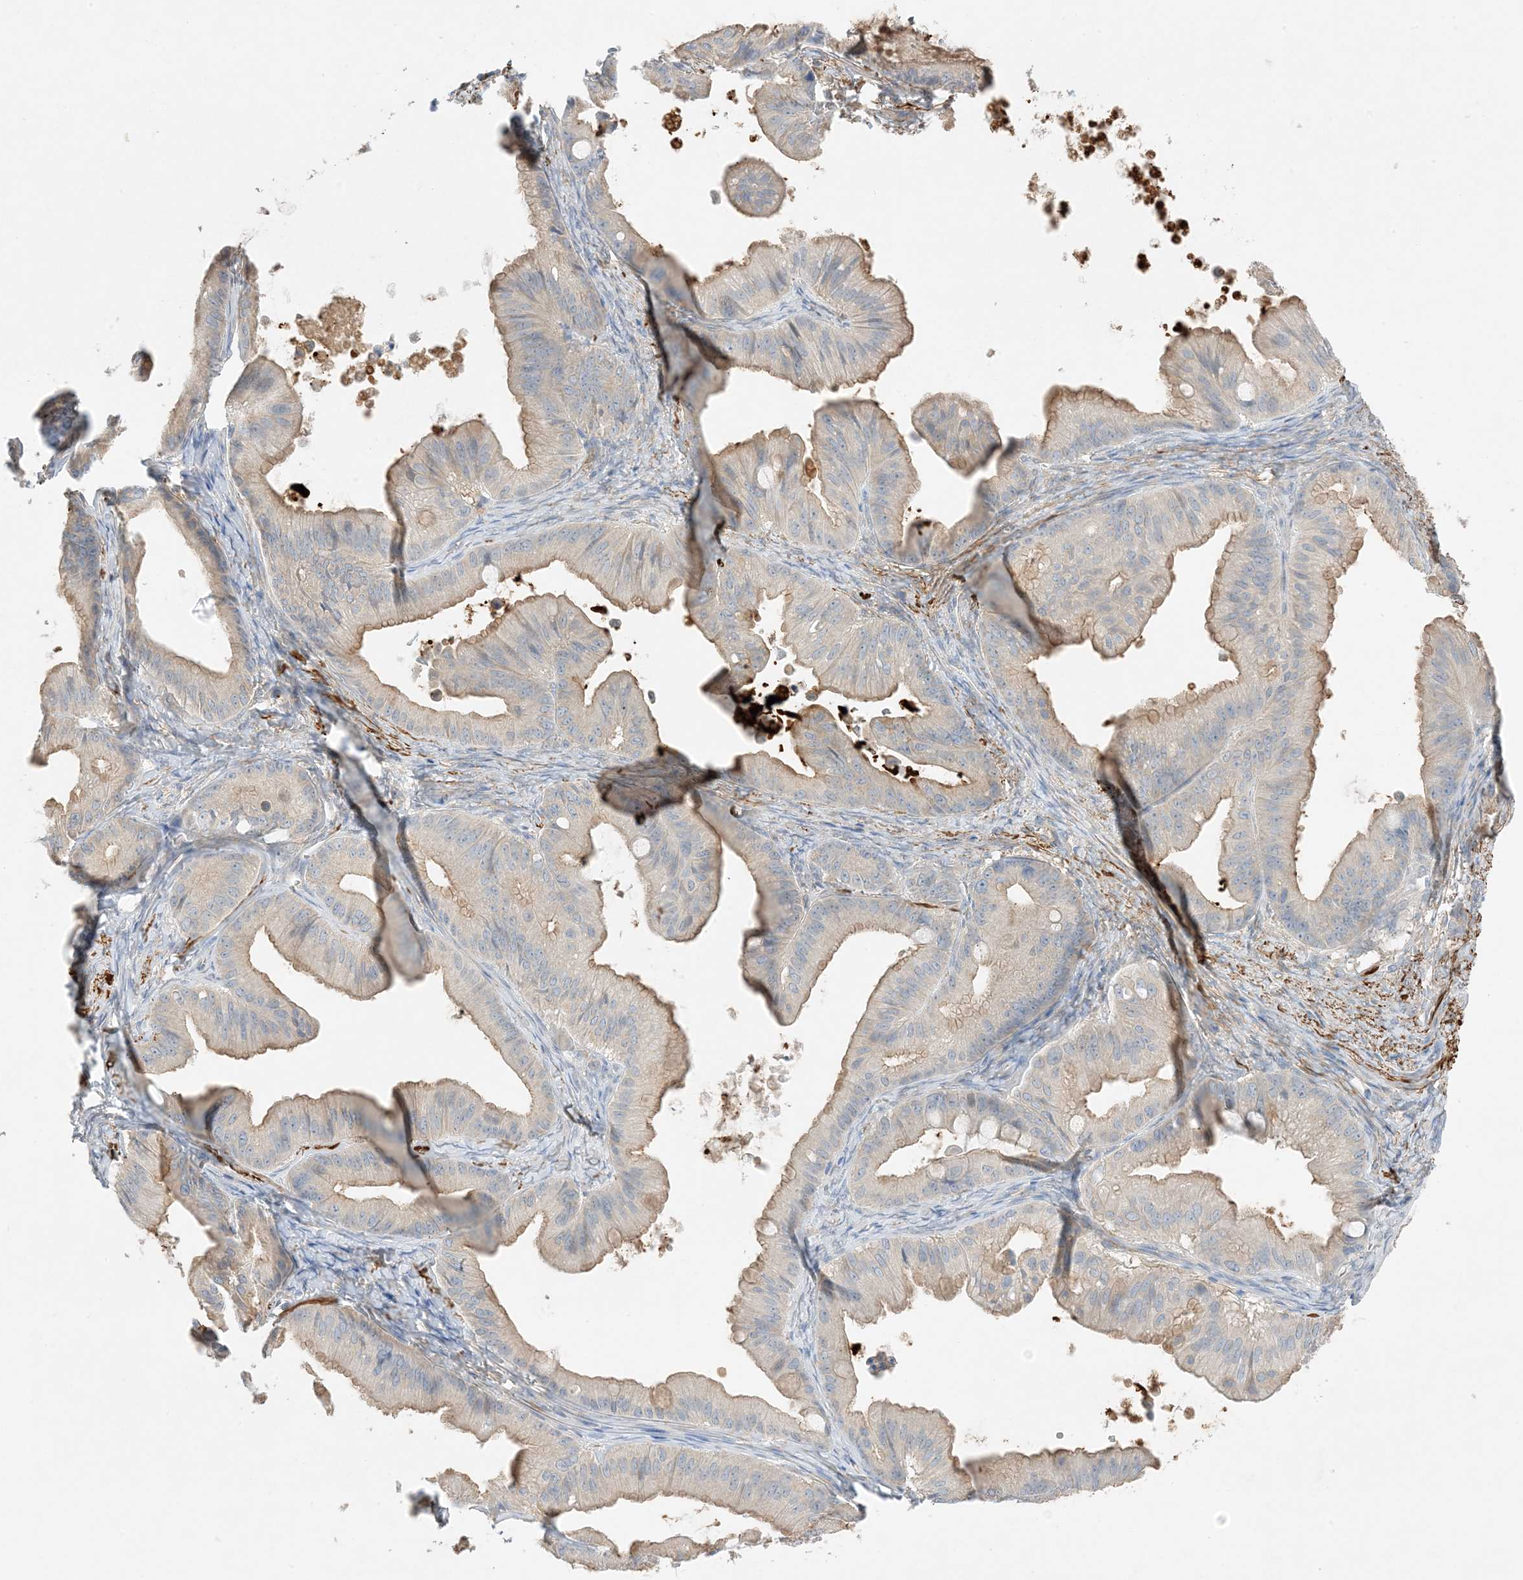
{"staining": {"intensity": "moderate", "quantity": "25%-75%", "location": "cytoplasmic/membranous"}, "tissue": "ovarian cancer", "cell_type": "Tumor cells", "image_type": "cancer", "snomed": [{"axis": "morphology", "description": "Cystadenocarcinoma, mucinous, NOS"}, {"axis": "topography", "description": "Ovary"}], "caption": "Mucinous cystadenocarcinoma (ovarian) stained for a protein (brown) shows moderate cytoplasmic/membranous positive staining in approximately 25%-75% of tumor cells.", "gene": "KIFBP", "patient": {"sex": "female", "age": 71}}